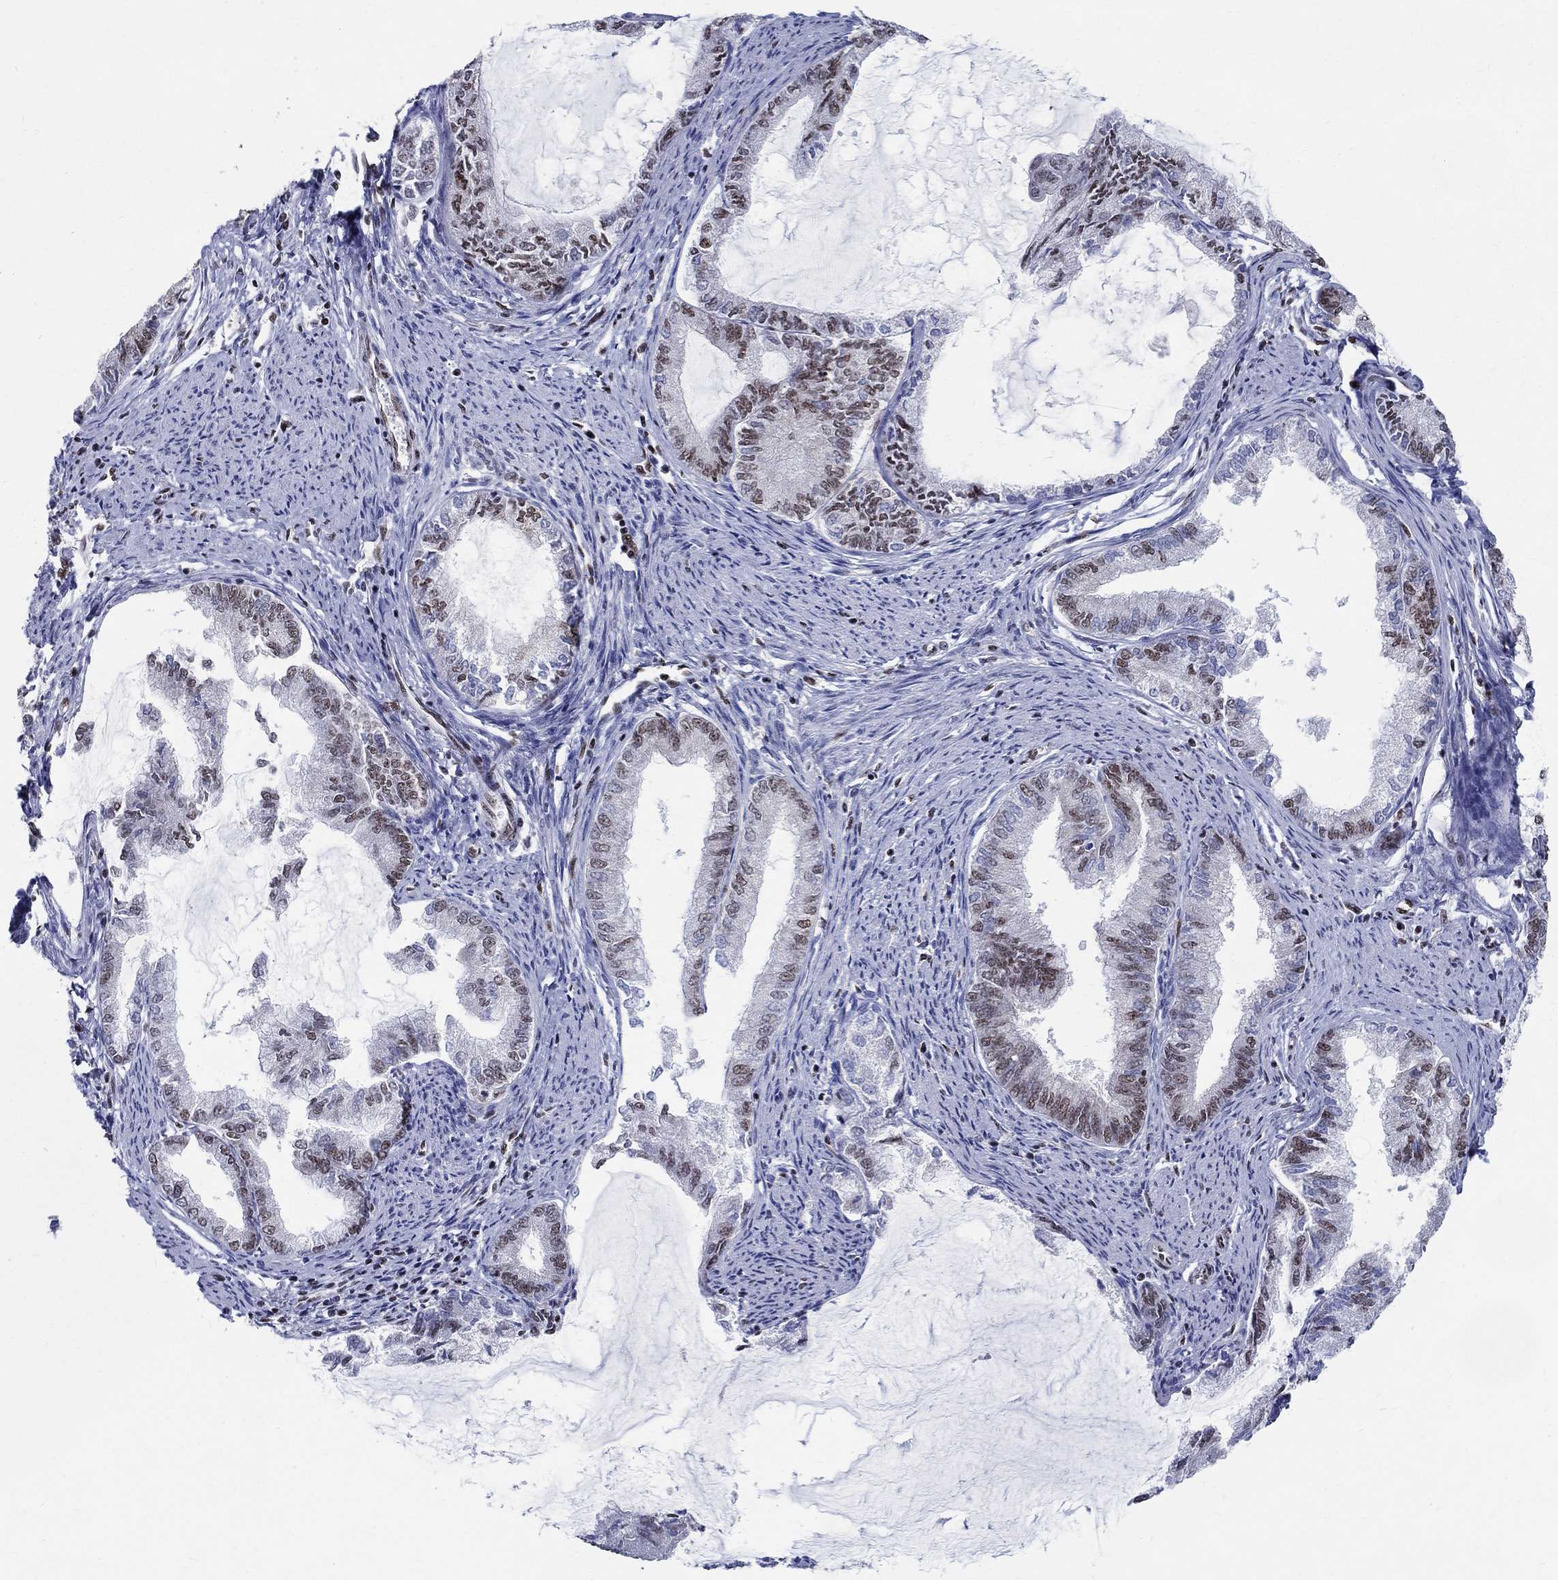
{"staining": {"intensity": "moderate", "quantity": "25%-75%", "location": "nuclear"}, "tissue": "endometrial cancer", "cell_type": "Tumor cells", "image_type": "cancer", "snomed": [{"axis": "morphology", "description": "Adenocarcinoma, NOS"}, {"axis": "topography", "description": "Endometrium"}], "caption": "This image shows IHC staining of endometrial cancer (adenocarcinoma), with medium moderate nuclear expression in approximately 25%-75% of tumor cells.", "gene": "FBXO16", "patient": {"sex": "female", "age": 86}}